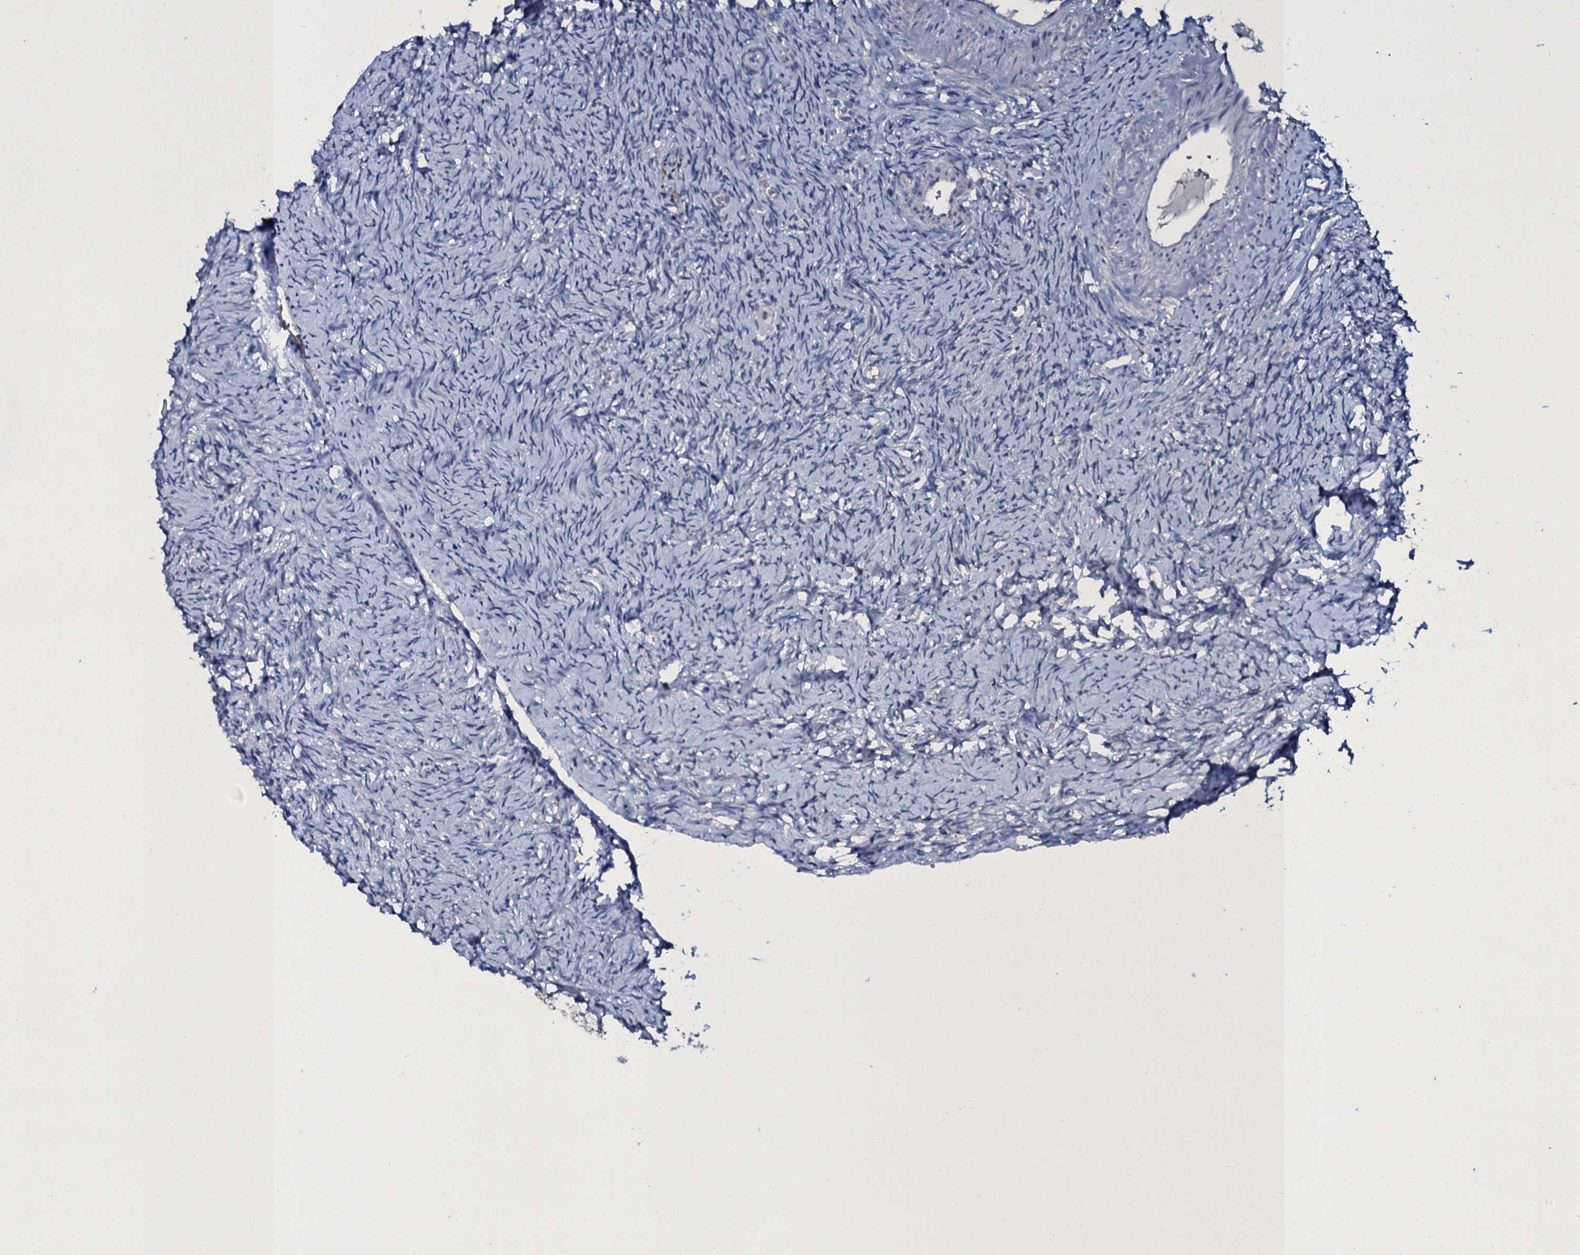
{"staining": {"intensity": "negative", "quantity": "none", "location": "none"}, "tissue": "ovary", "cell_type": "Ovarian stroma cells", "image_type": "normal", "snomed": [{"axis": "morphology", "description": "Normal tissue, NOS"}, {"axis": "topography", "description": "Ovary"}], "caption": "The histopathology image reveals no staining of ovarian stroma cells in benign ovary. (Stains: DAB (3,3'-diaminobenzidine) immunohistochemistry (IHC) with hematoxylin counter stain, Microscopy: brightfield microscopy at high magnification).", "gene": "TPGS2", "patient": {"sex": "female", "age": 51}}